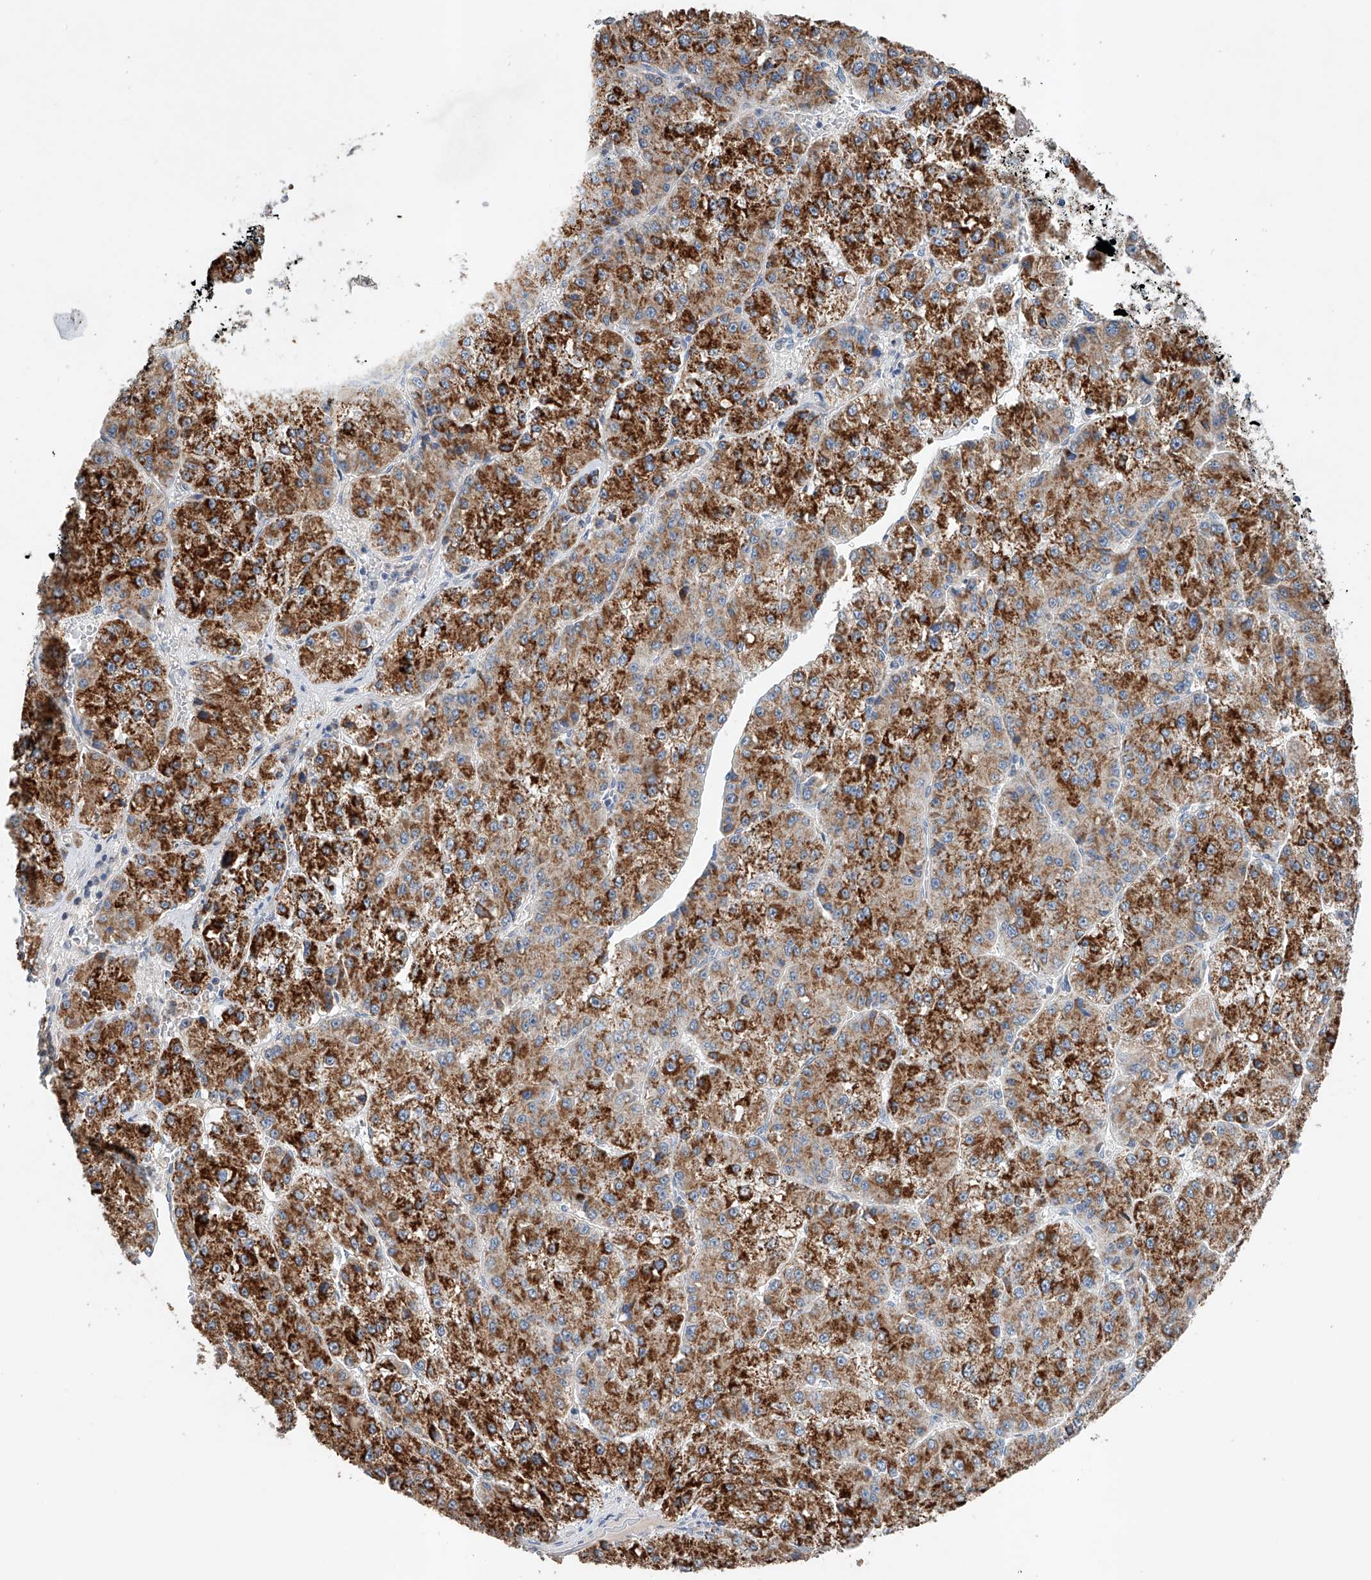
{"staining": {"intensity": "strong", "quantity": ">75%", "location": "cytoplasmic/membranous"}, "tissue": "liver cancer", "cell_type": "Tumor cells", "image_type": "cancer", "snomed": [{"axis": "morphology", "description": "Carcinoma, Hepatocellular, NOS"}, {"axis": "topography", "description": "Liver"}], "caption": "The micrograph exhibits a brown stain indicating the presence of a protein in the cytoplasmic/membranous of tumor cells in liver hepatocellular carcinoma.", "gene": "GPC4", "patient": {"sex": "female", "age": 73}}